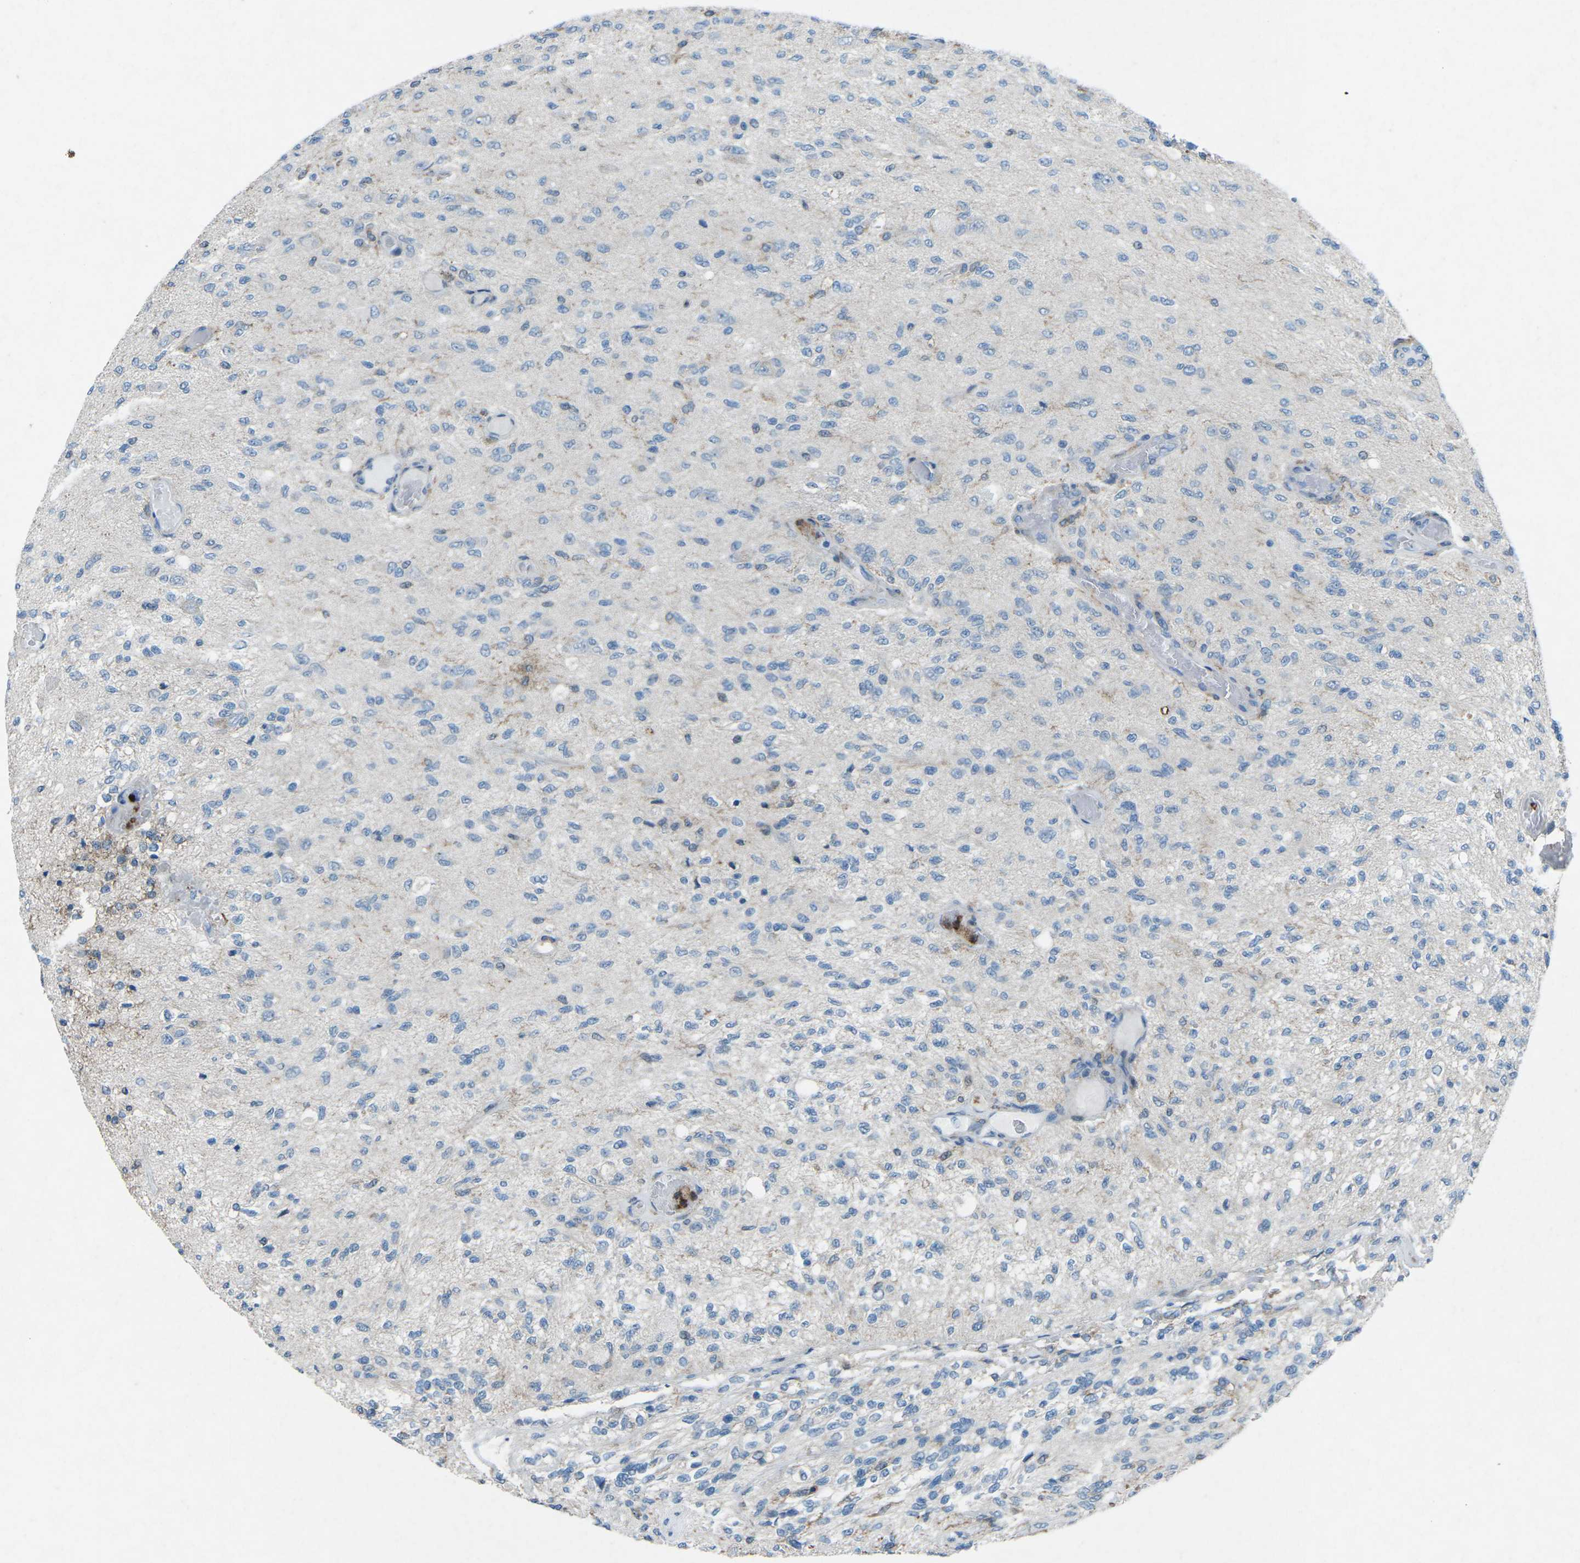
{"staining": {"intensity": "negative", "quantity": "none", "location": "none"}, "tissue": "glioma", "cell_type": "Tumor cells", "image_type": "cancer", "snomed": [{"axis": "morphology", "description": "Normal tissue, NOS"}, {"axis": "morphology", "description": "Glioma, malignant, High grade"}, {"axis": "topography", "description": "Cerebral cortex"}], "caption": "This micrograph is of high-grade glioma (malignant) stained with immunohistochemistry (IHC) to label a protein in brown with the nuclei are counter-stained blue. There is no positivity in tumor cells.", "gene": "STK11", "patient": {"sex": "male", "age": 77}}